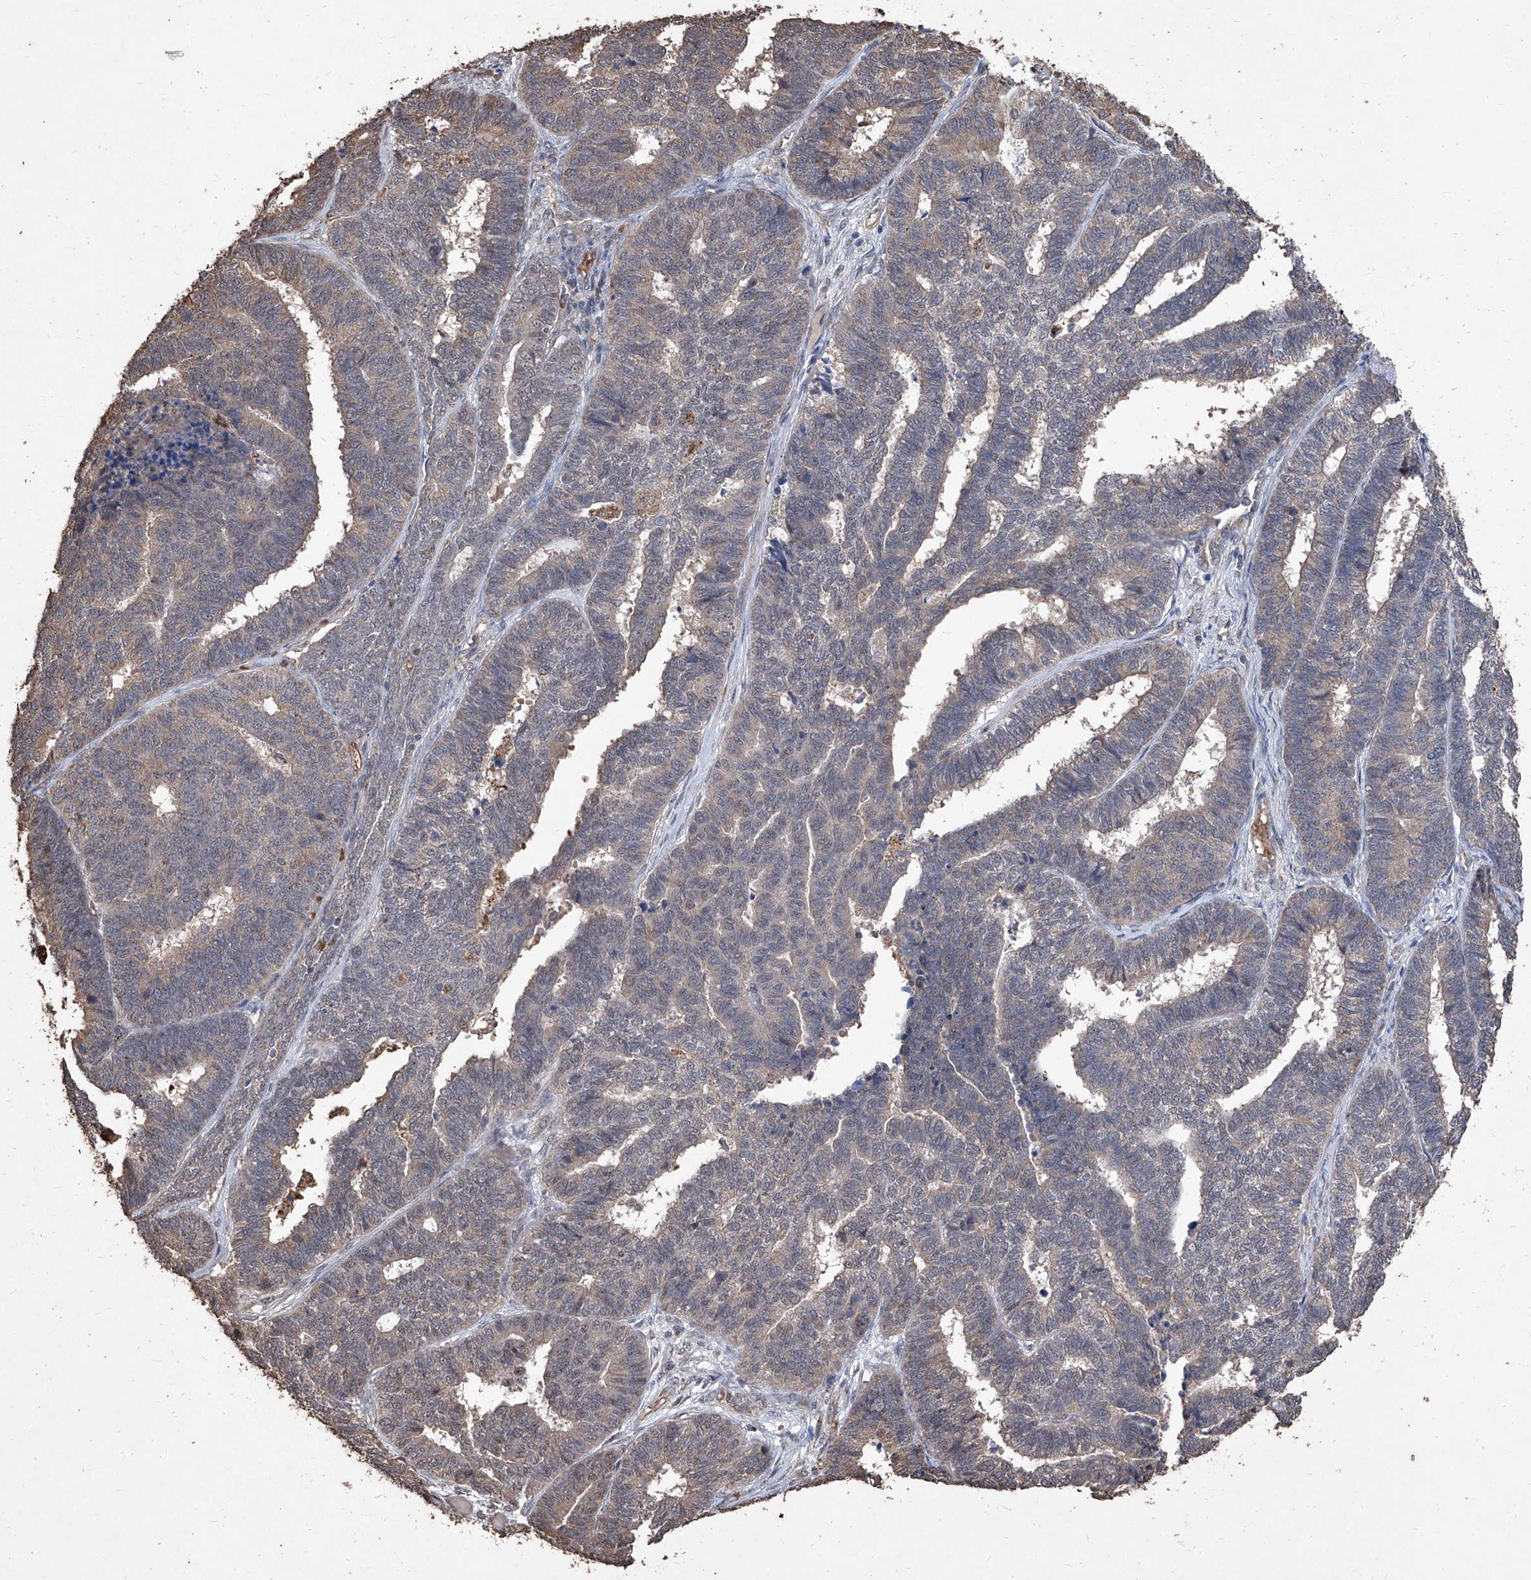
{"staining": {"intensity": "weak", "quantity": ">75%", "location": "cytoplasmic/membranous"}, "tissue": "endometrial cancer", "cell_type": "Tumor cells", "image_type": "cancer", "snomed": [{"axis": "morphology", "description": "Adenocarcinoma, NOS"}, {"axis": "topography", "description": "Endometrium"}], "caption": "Protein expression analysis of endometrial adenocarcinoma displays weak cytoplasmic/membranous positivity in approximately >75% of tumor cells. (Stains: DAB (3,3'-diaminobenzidine) in brown, nuclei in blue, Microscopy: brightfield microscopy at high magnification).", "gene": "EML1", "patient": {"sex": "female", "age": 70}}